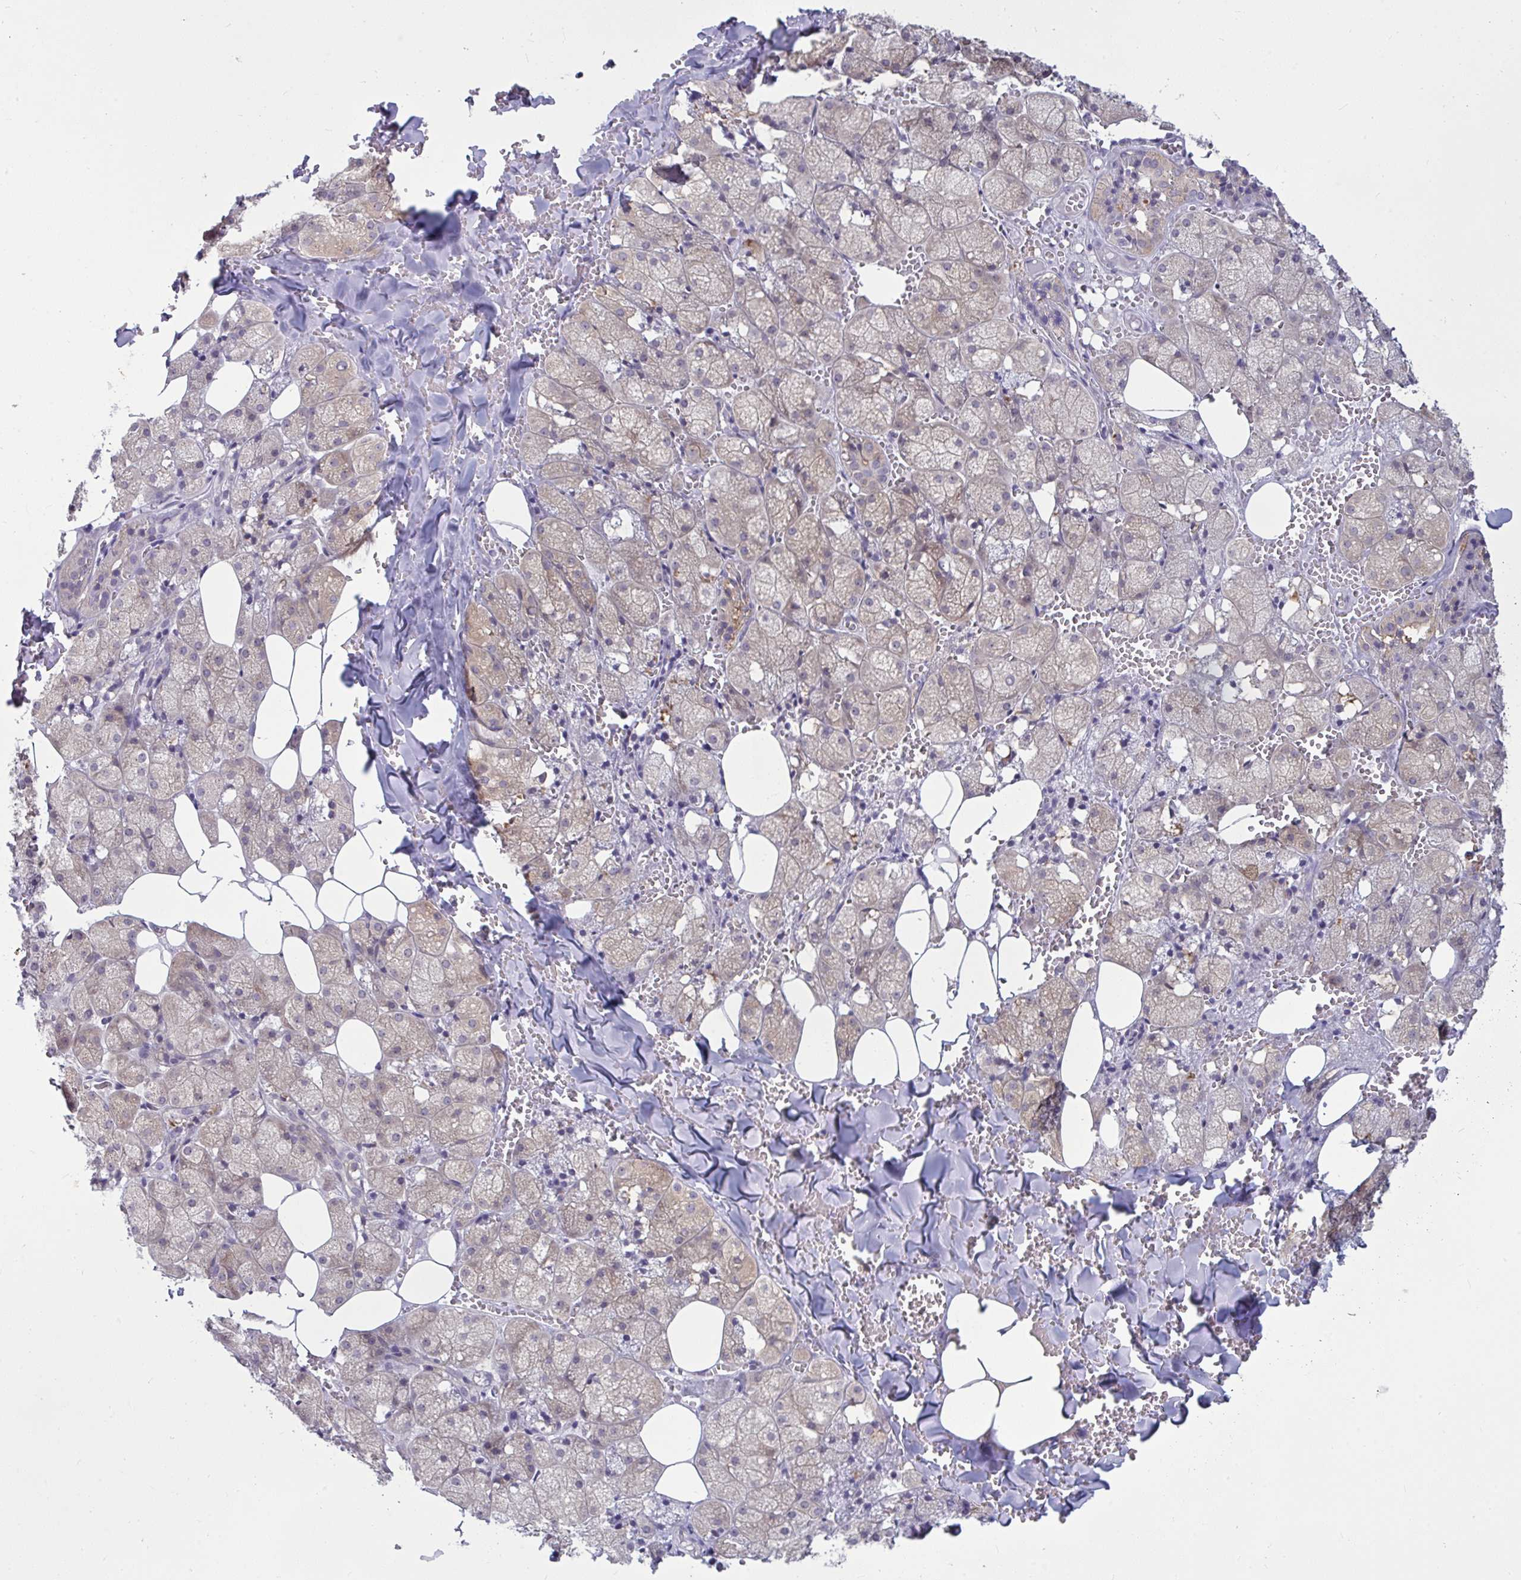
{"staining": {"intensity": "weak", "quantity": "25%-75%", "location": "cytoplasmic/membranous"}, "tissue": "salivary gland", "cell_type": "Glandular cells", "image_type": "normal", "snomed": [{"axis": "morphology", "description": "Normal tissue, NOS"}, {"axis": "topography", "description": "Salivary gland"}, {"axis": "topography", "description": "Peripheral nerve tissue"}], "caption": "An immunohistochemistry (IHC) photomicrograph of unremarkable tissue is shown. Protein staining in brown highlights weak cytoplasmic/membranous positivity in salivary gland within glandular cells.", "gene": "TBC1D4", "patient": {"sex": "male", "age": 38}}